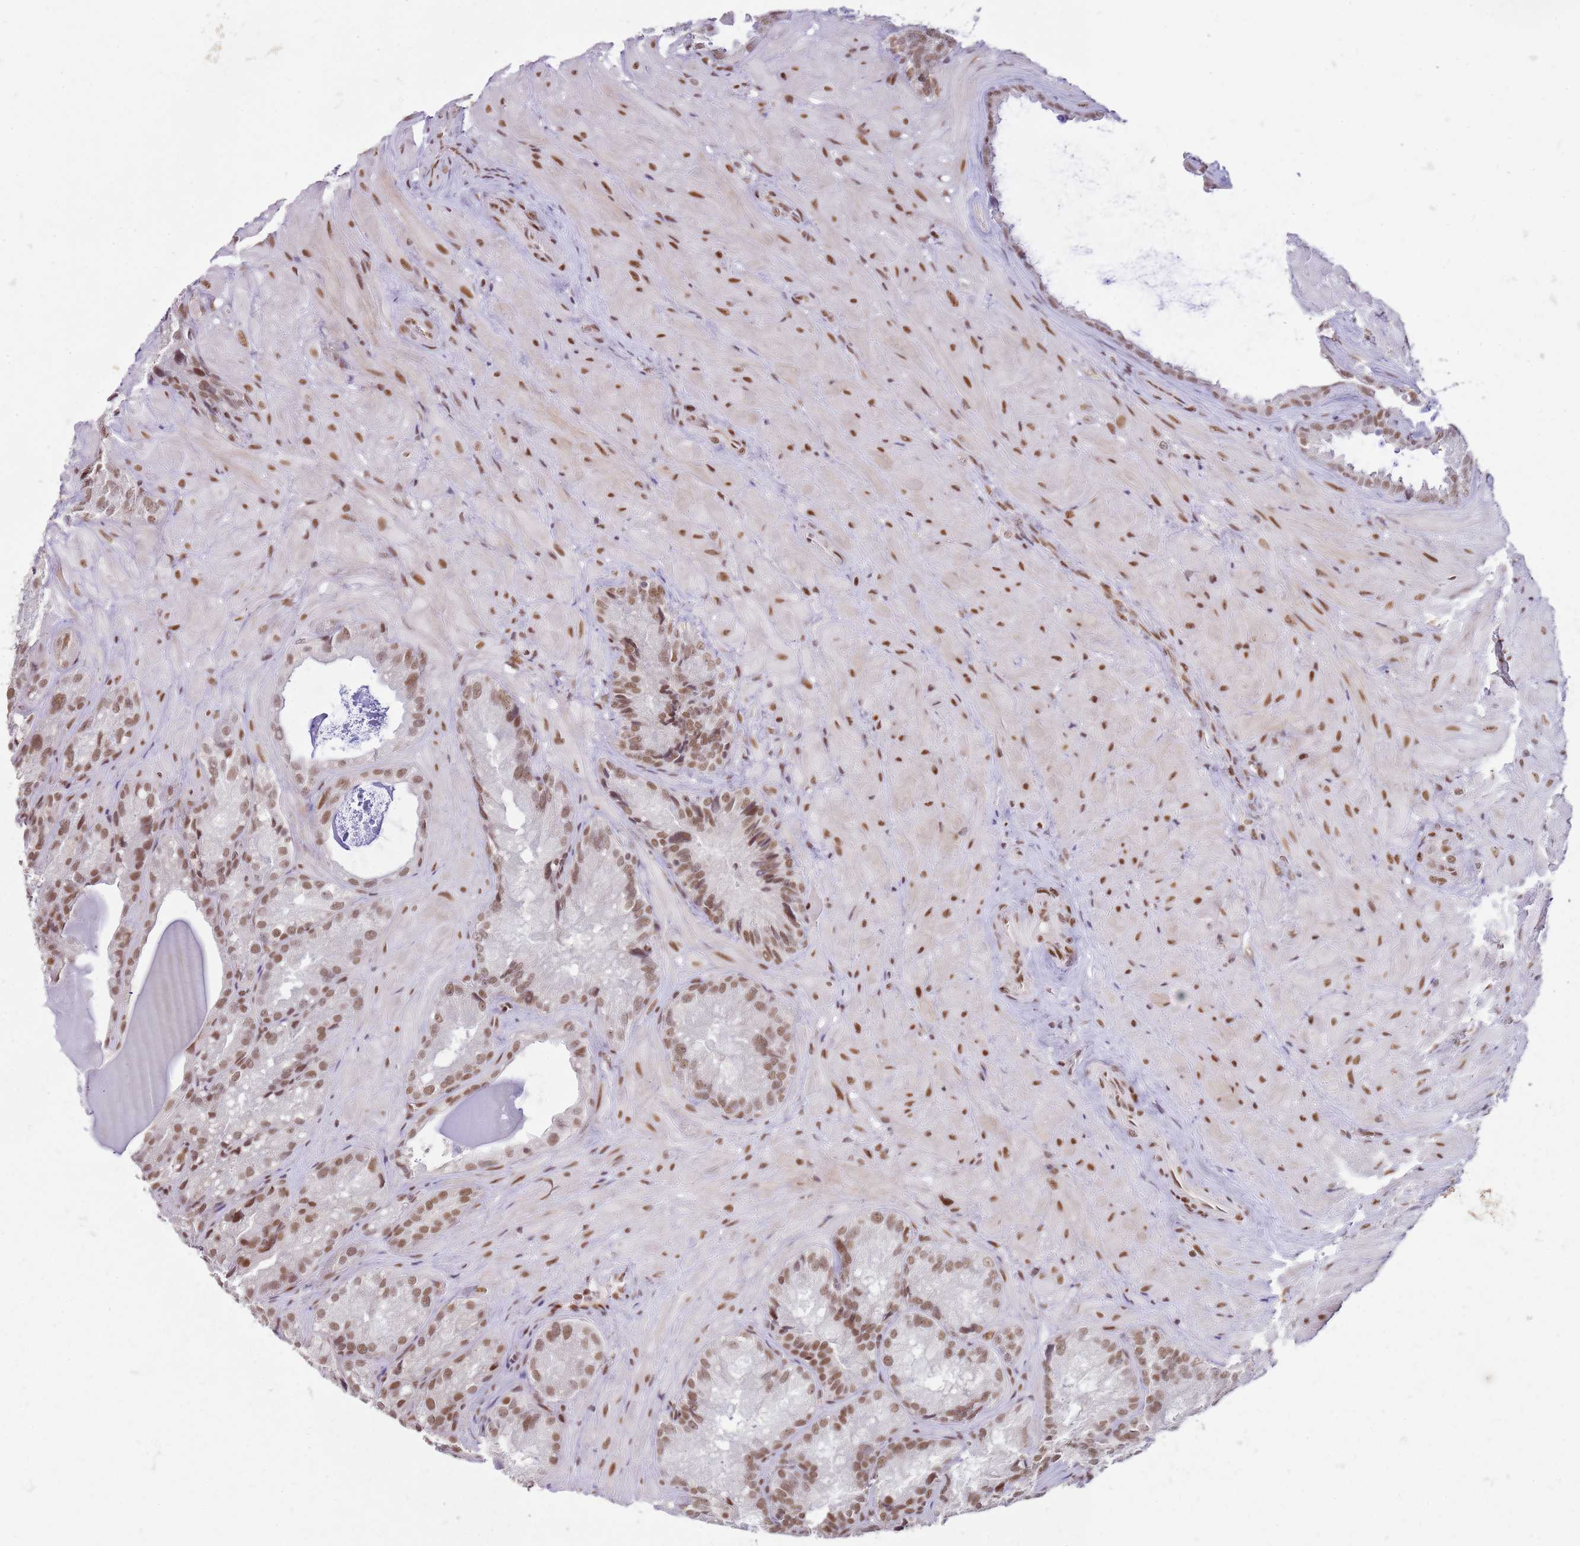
{"staining": {"intensity": "moderate", "quantity": ">75%", "location": "nuclear"}, "tissue": "seminal vesicle", "cell_type": "Glandular cells", "image_type": "normal", "snomed": [{"axis": "morphology", "description": "Normal tissue, NOS"}, {"axis": "topography", "description": "Seminal veicle"}], "caption": "High-magnification brightfield microscopy of benign seminal vesicle stained with DAB (3,3'-diaminobenzidine) (brown) and counterstained with hematoxylin (blue). glandular cells exhibit moderate nuclear expression is present in approximately>75% of cells. Ihc stains the protein of interest in brown and the nuclei are stained blue.", "gene": "PHC2", "patient": {"sex": "male", "age": 62}}